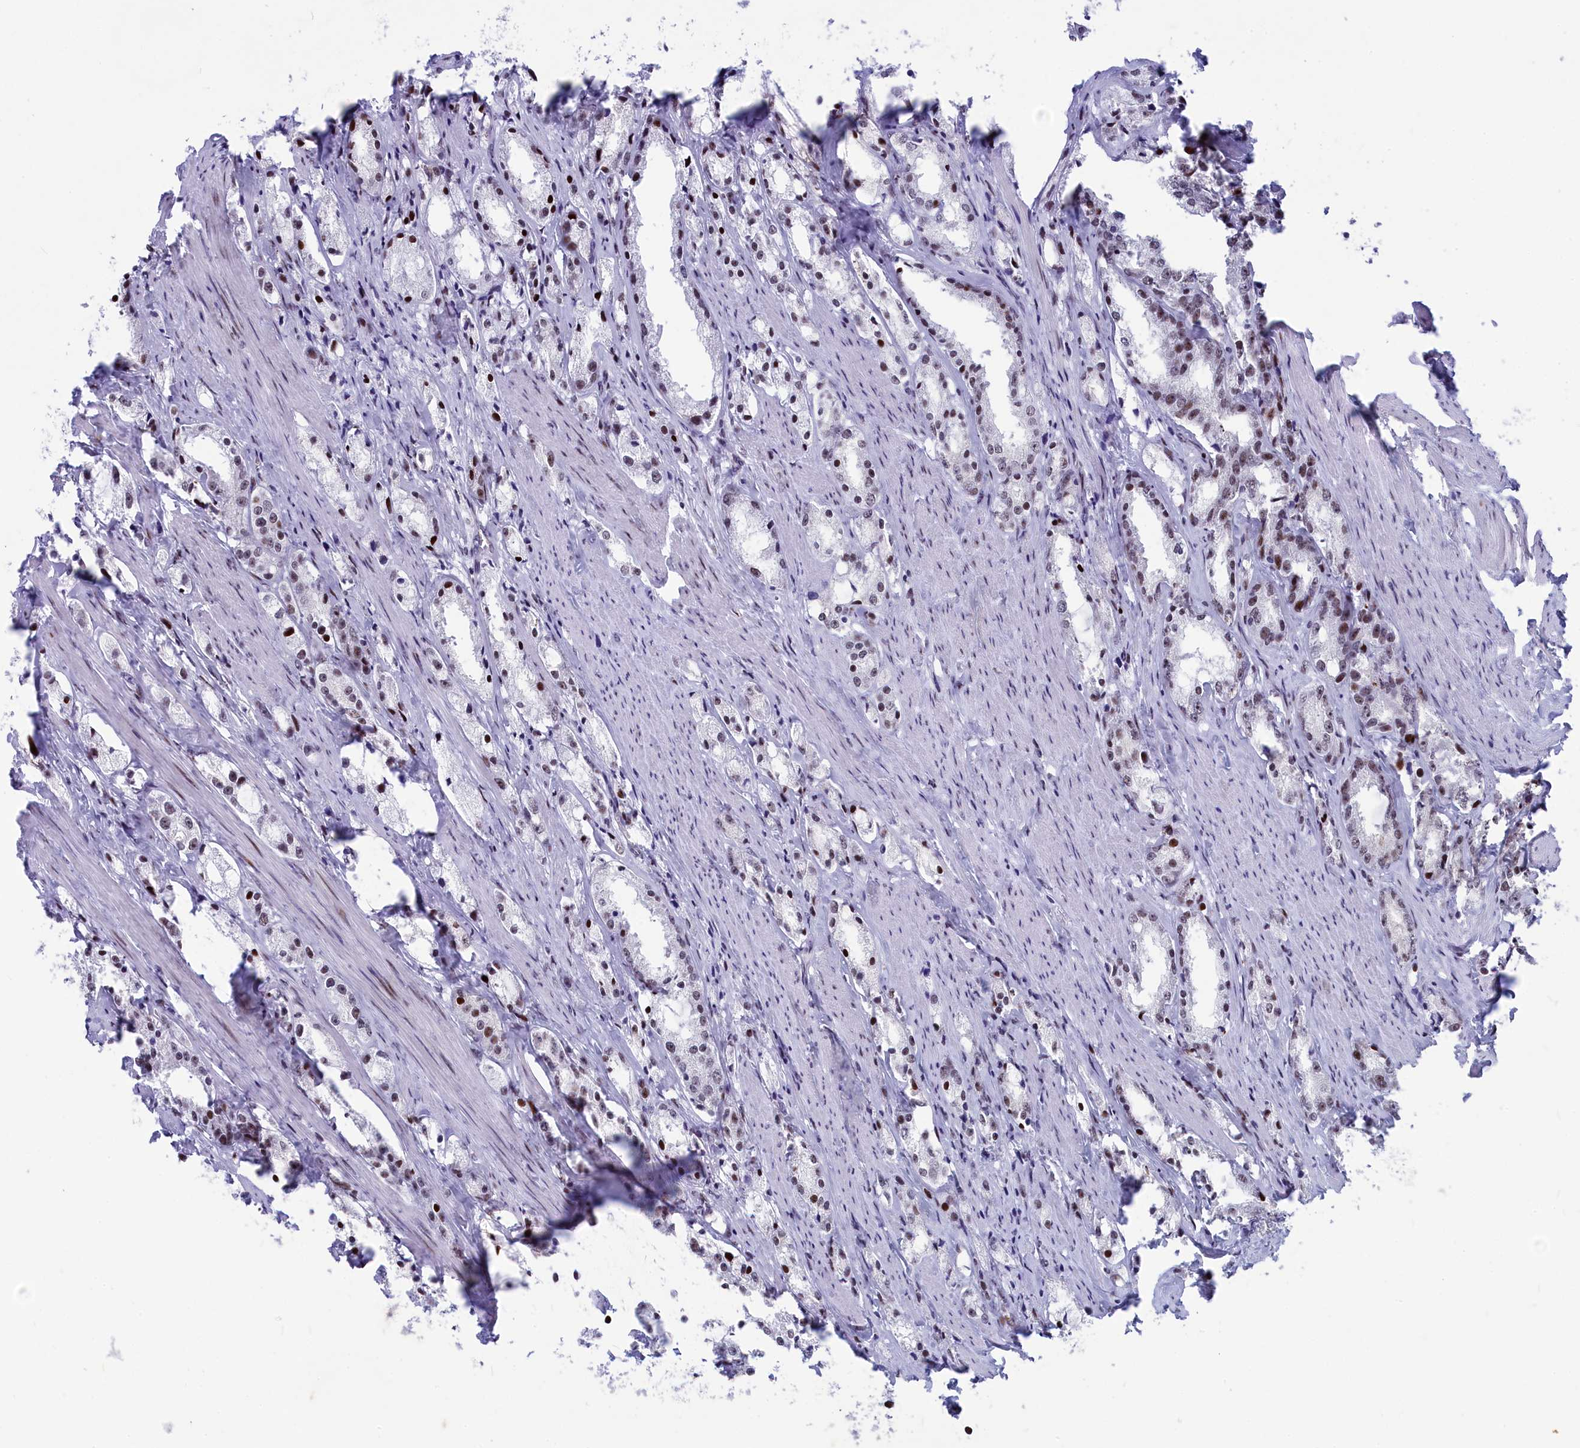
{"staining": {"intensity": "moderate", "quantity": "<25%", "location": "nuclear"}, "tissue": "prostate cancer", "cell_type": "Tumor cells", "image_type": "cancer", "snomed": [{"axis": "morphology", "description": "Adenocarcinoma, High grade"}, {"axis": "topography", "description": "Prostate"}], "caption": "Moderate nuclear positivity is seen in approximately <25% of tumor cells in adenocarcinoma (high-grade) (prostate). The staining is performed using DAB brown chromogen to label protein expression. The nuclei are counter-stained blue using hematoxylin.", "gene": "NSA2", "patient": {"sex": "male", "age": 66}}